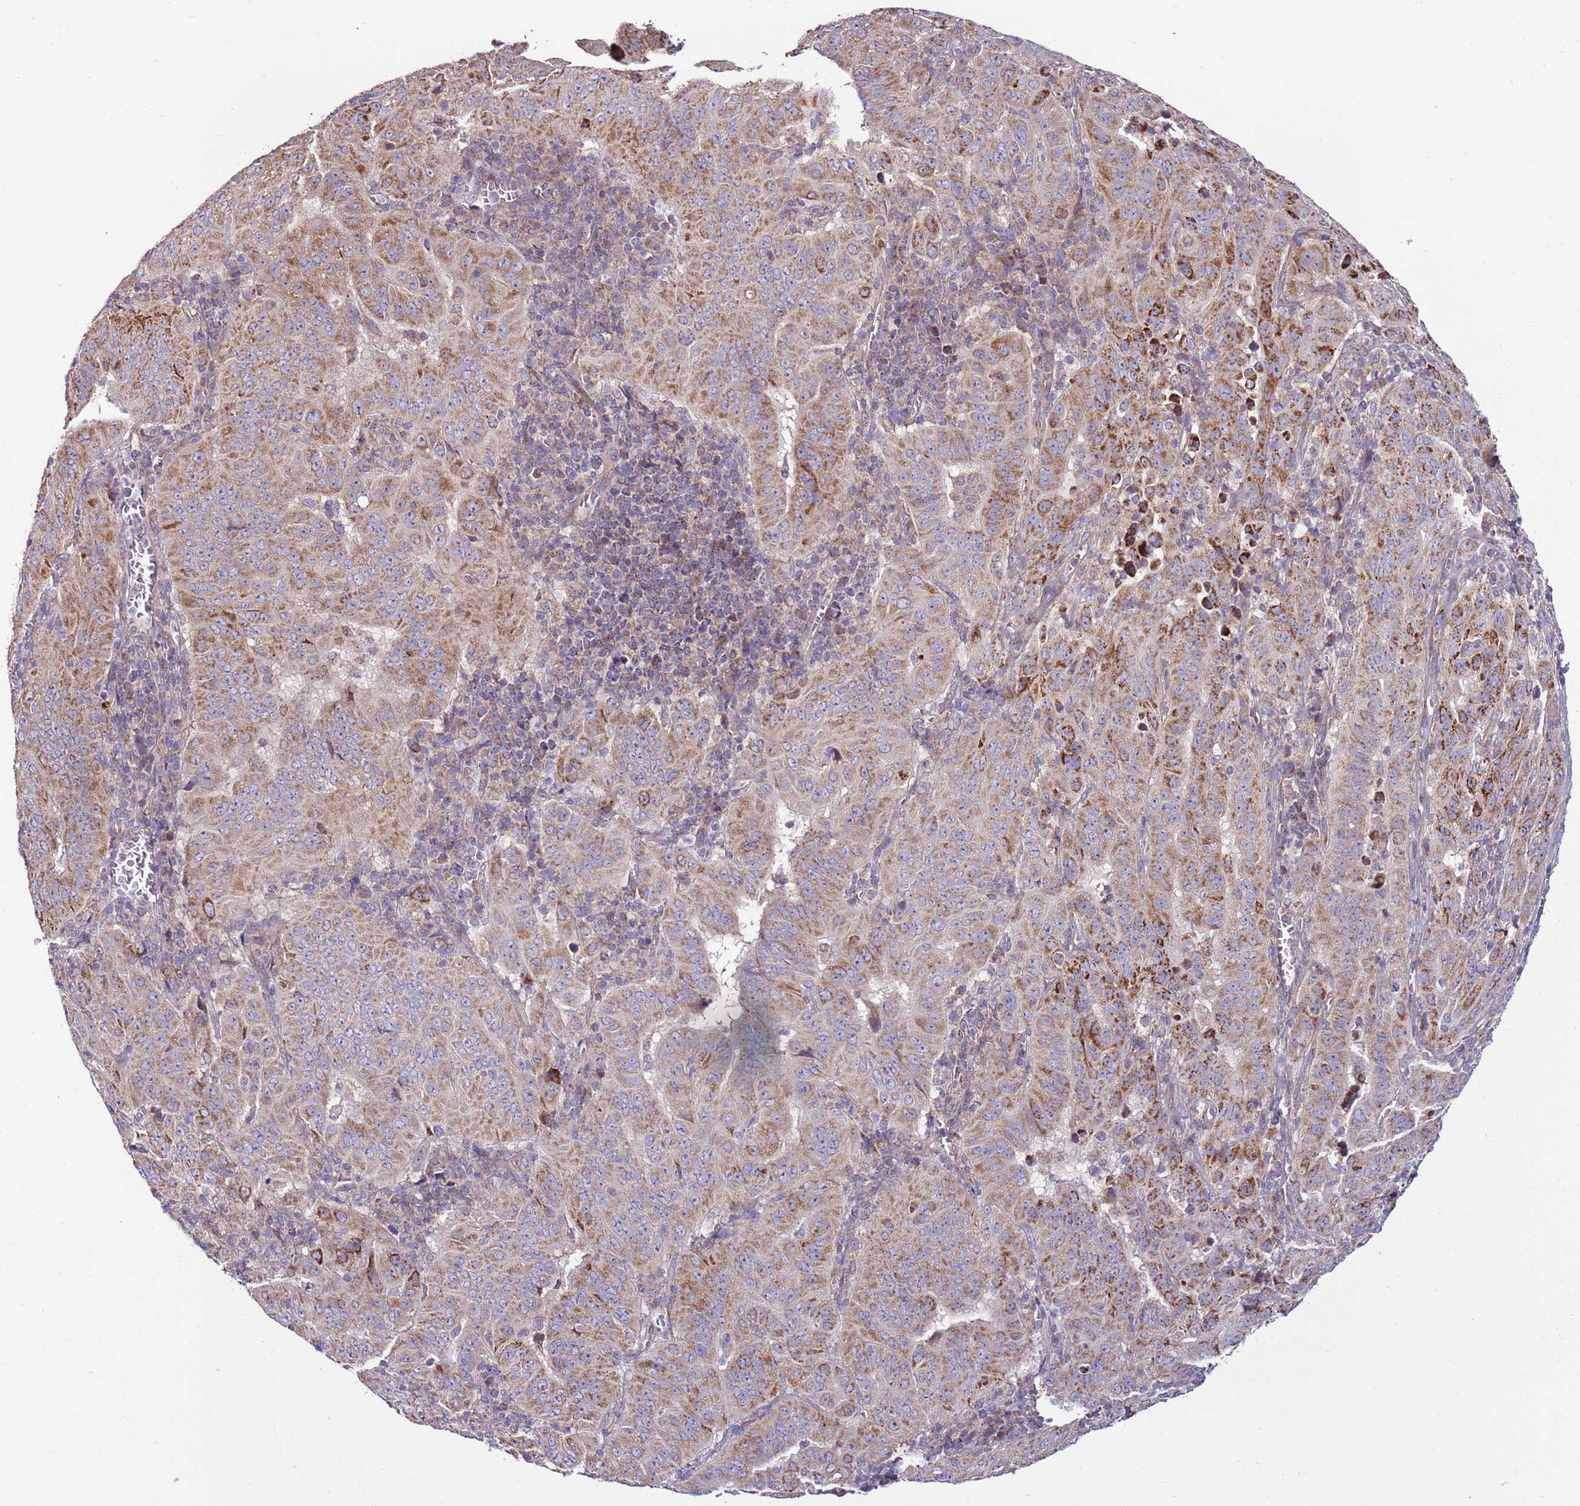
{"staining": {"intensity": "moderate", "quantity": ">75%", "location": "cytoplasmic/membranous"}, "tissue": "pancreatic cancer", "cell_type": "Tumor cells", "image_type": "cancer", "snomed": [{"axis": "morphology", "description": "Adenocarcinoma, NOS"}, {"axis": "topography", "description": "Pancreas"}], "caption": "Protein analysis of pancreatic cancer tissue reveals moderate cytoplasmic/membranous expression in about >75% of tumor cells.", "gene": "SMG1", "patient": {"sex": "male", "age": 63}}